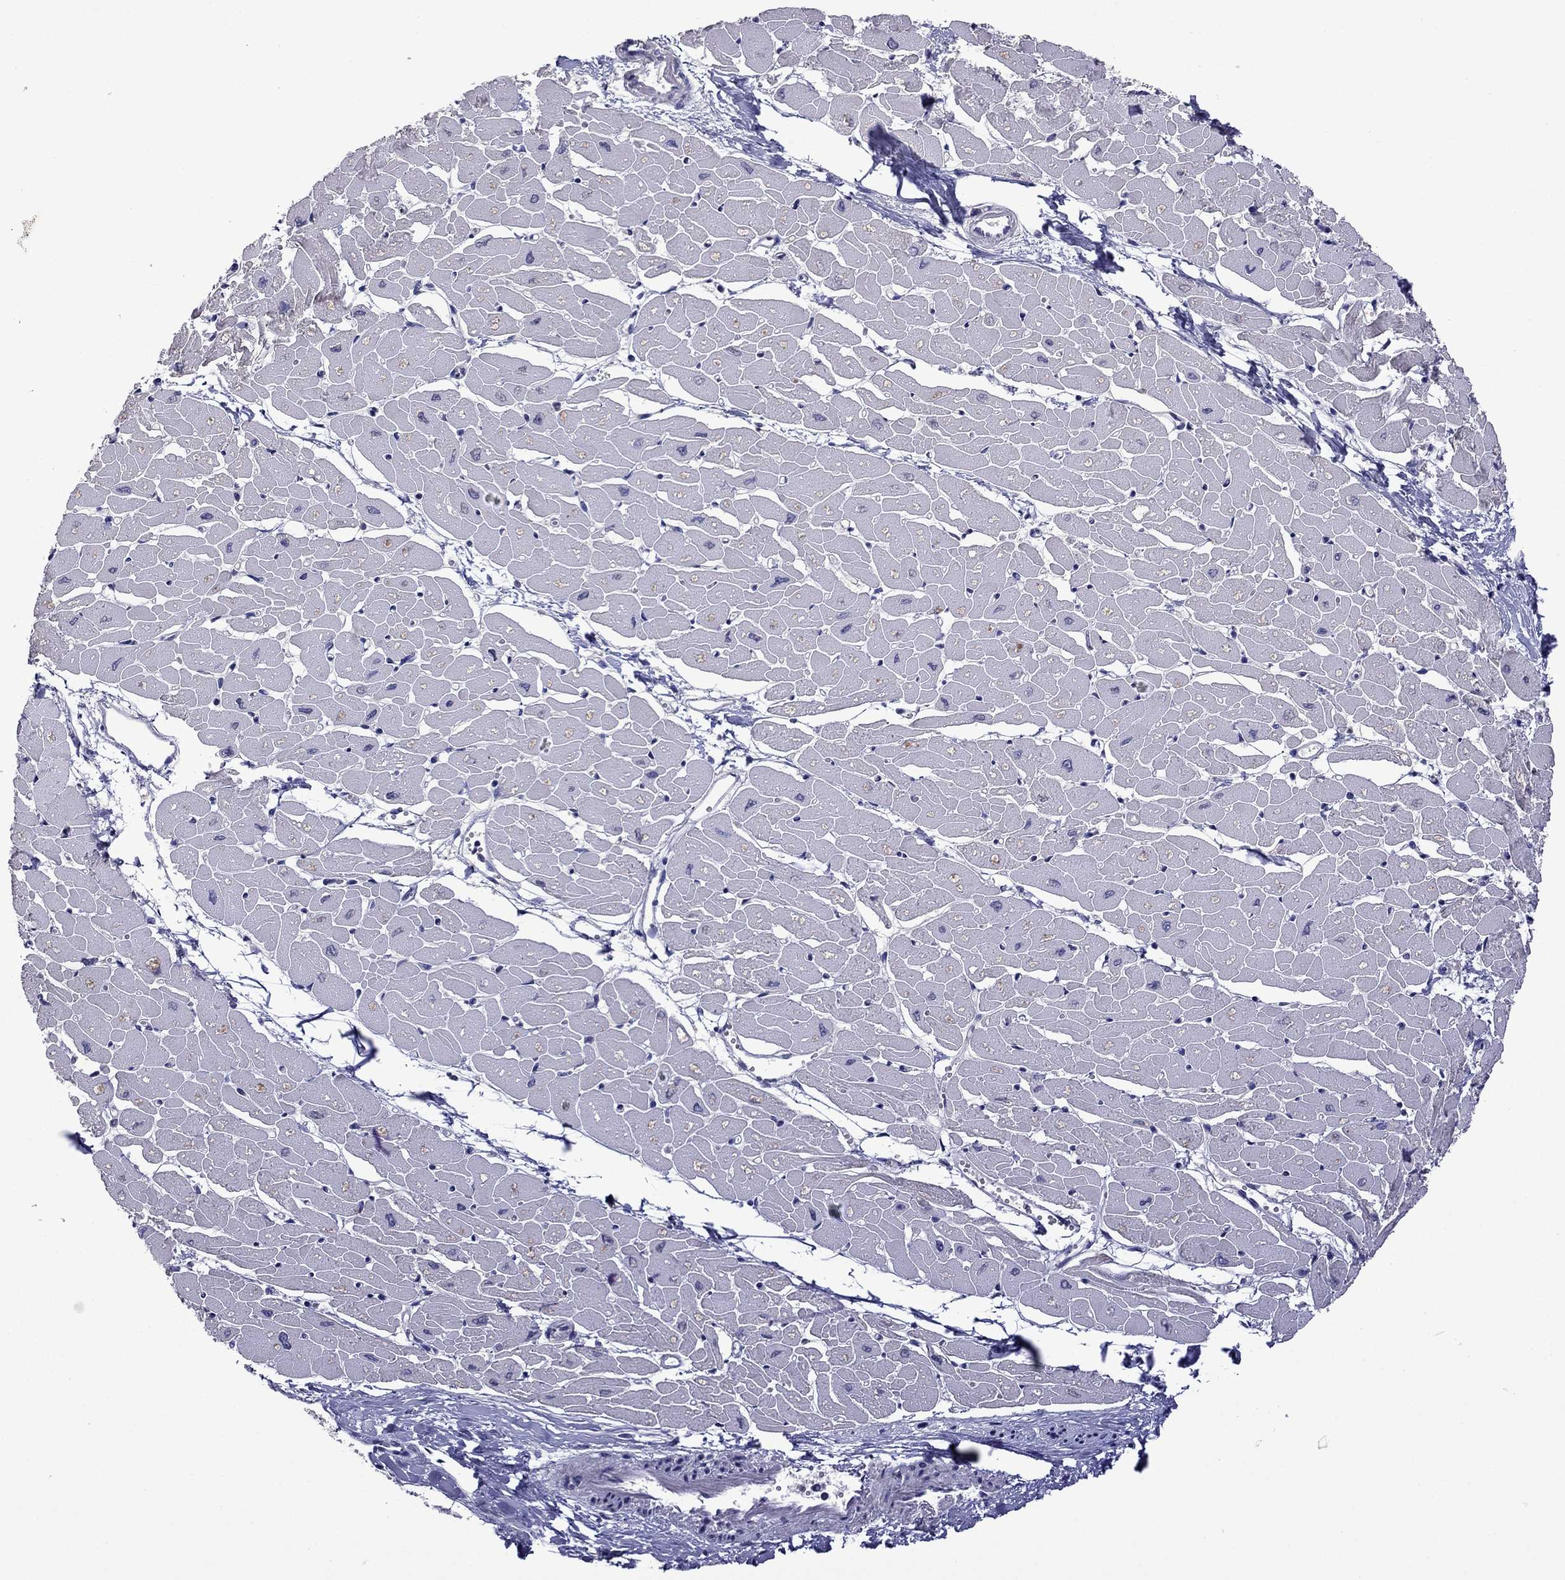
{"staining": {"intensity": "negative", "quantity": "none", "location": "none"}, "tissue": "heart muscle", "cell_type": "Cardiomyocytes", "image_type": "normal", "snomed": [{"axis": "morphology", "description": "Normal tissue, NOS"}, {"axis": "topography", "description": "Heart"}], "caption": "The photomicrograph displays no significant positivity in cardiomyocytes of heart muscle. The staining was performed using DAB (3,3'-diaminobenzidine) to visualize the protein expression in brown, while the nuclei were stained in blue with hematoxylin (Magnification: 20x).", "gene": "STAR", "patient": {"sex": "male", "age": 57}}